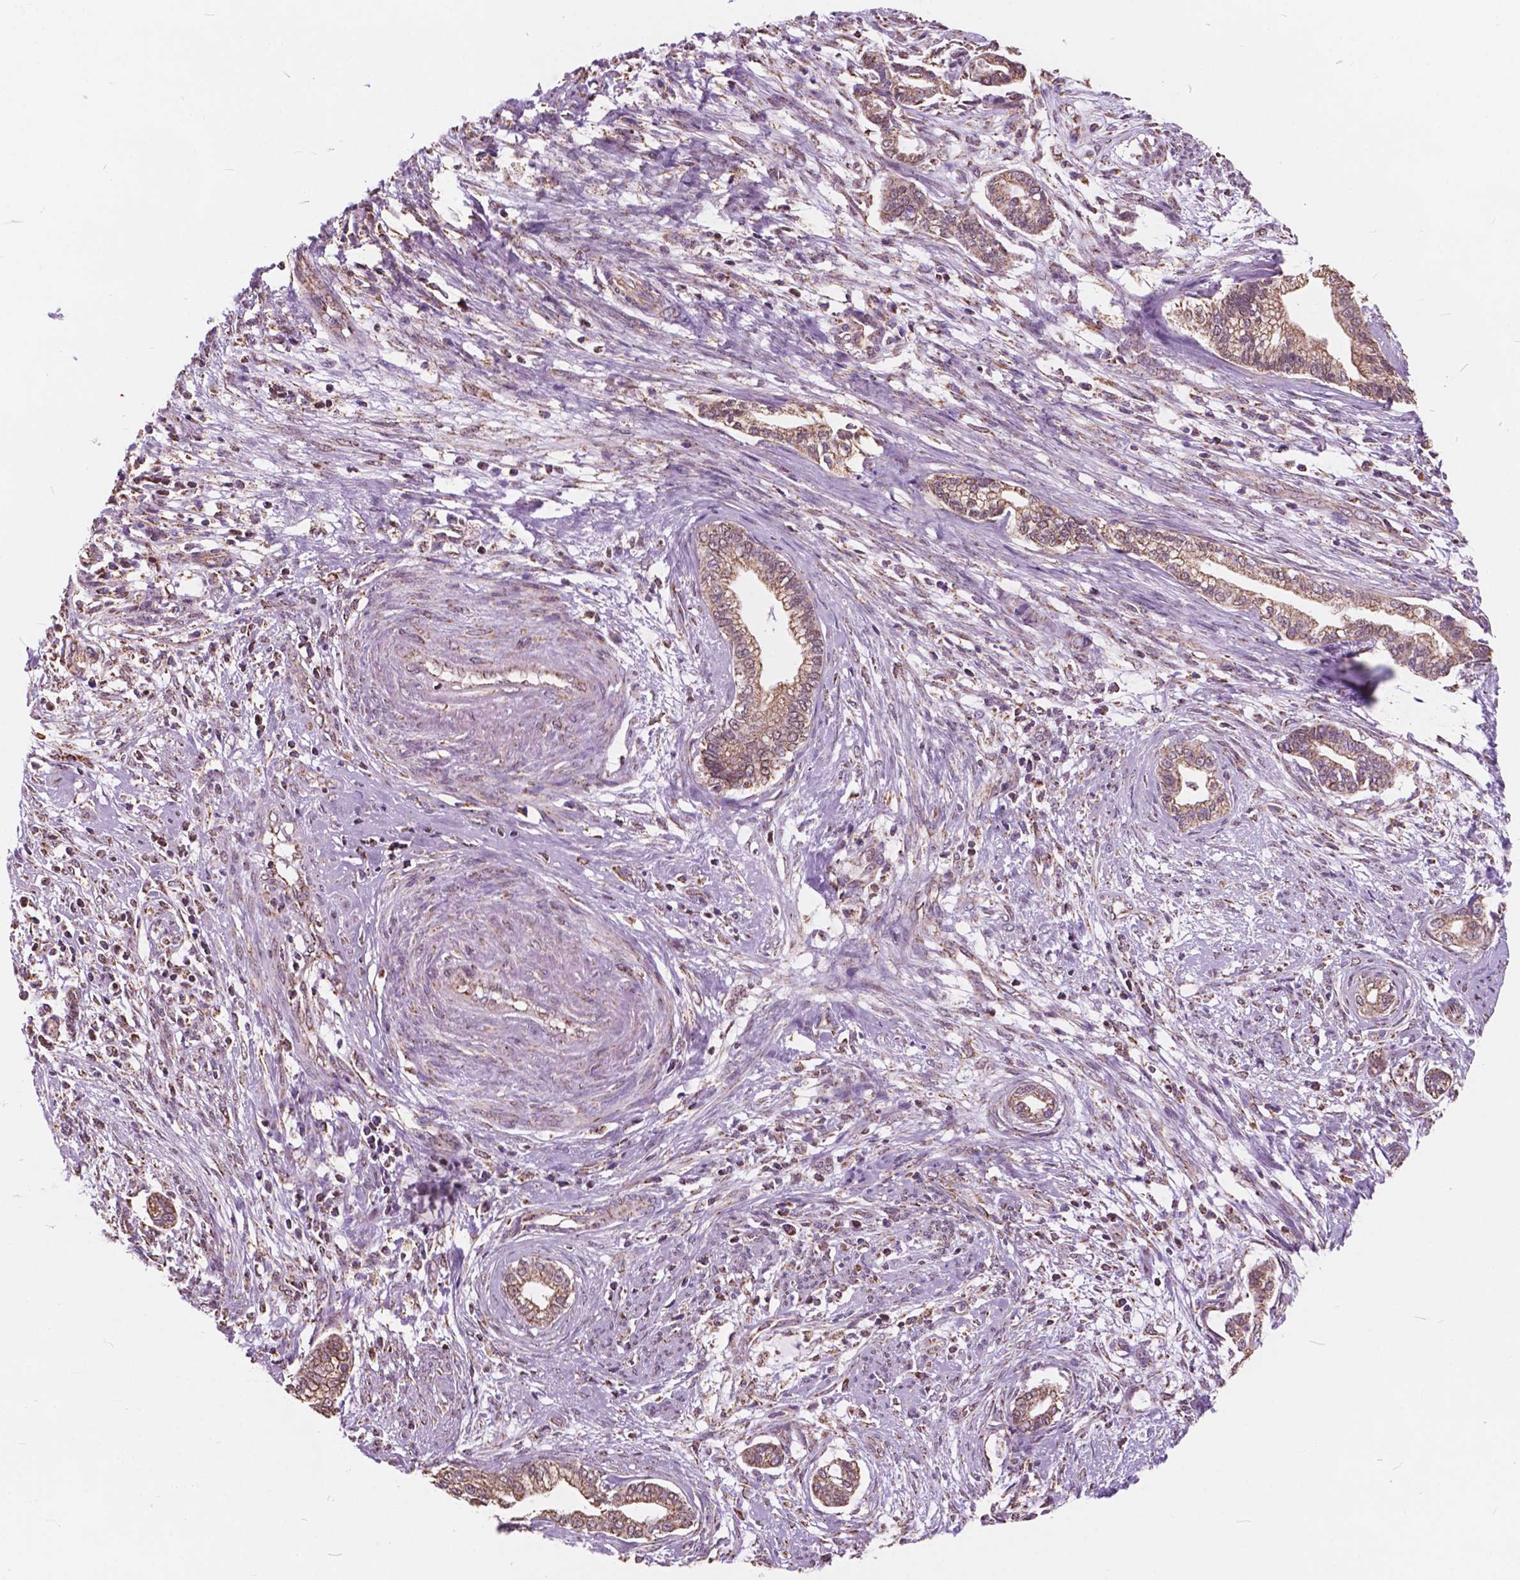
{"staining": {"intensity": "moderate", "quantity": ">75%", "location": "cytoplasmic/membranous"}, "tissue": "cervical cancer", "cell_type": "Tumor cells", "image_type": "cancer", "snomed": [{"axis": "morphology", "description": "Adenocarcinoma, NOS"}, {"axis": "topography", "description": "Cervix"}], "caption": "Cervical adenocarcinoma was stained to show a protein in brown. There is medium levels of moderate cytoplasmic/membranous positivity in about >75% of tumor cells. (Brightfield microscopy of DAB IHC at high magnification).", "gene": "SCOC", "patient": {"sex": "female", "age": 62}}